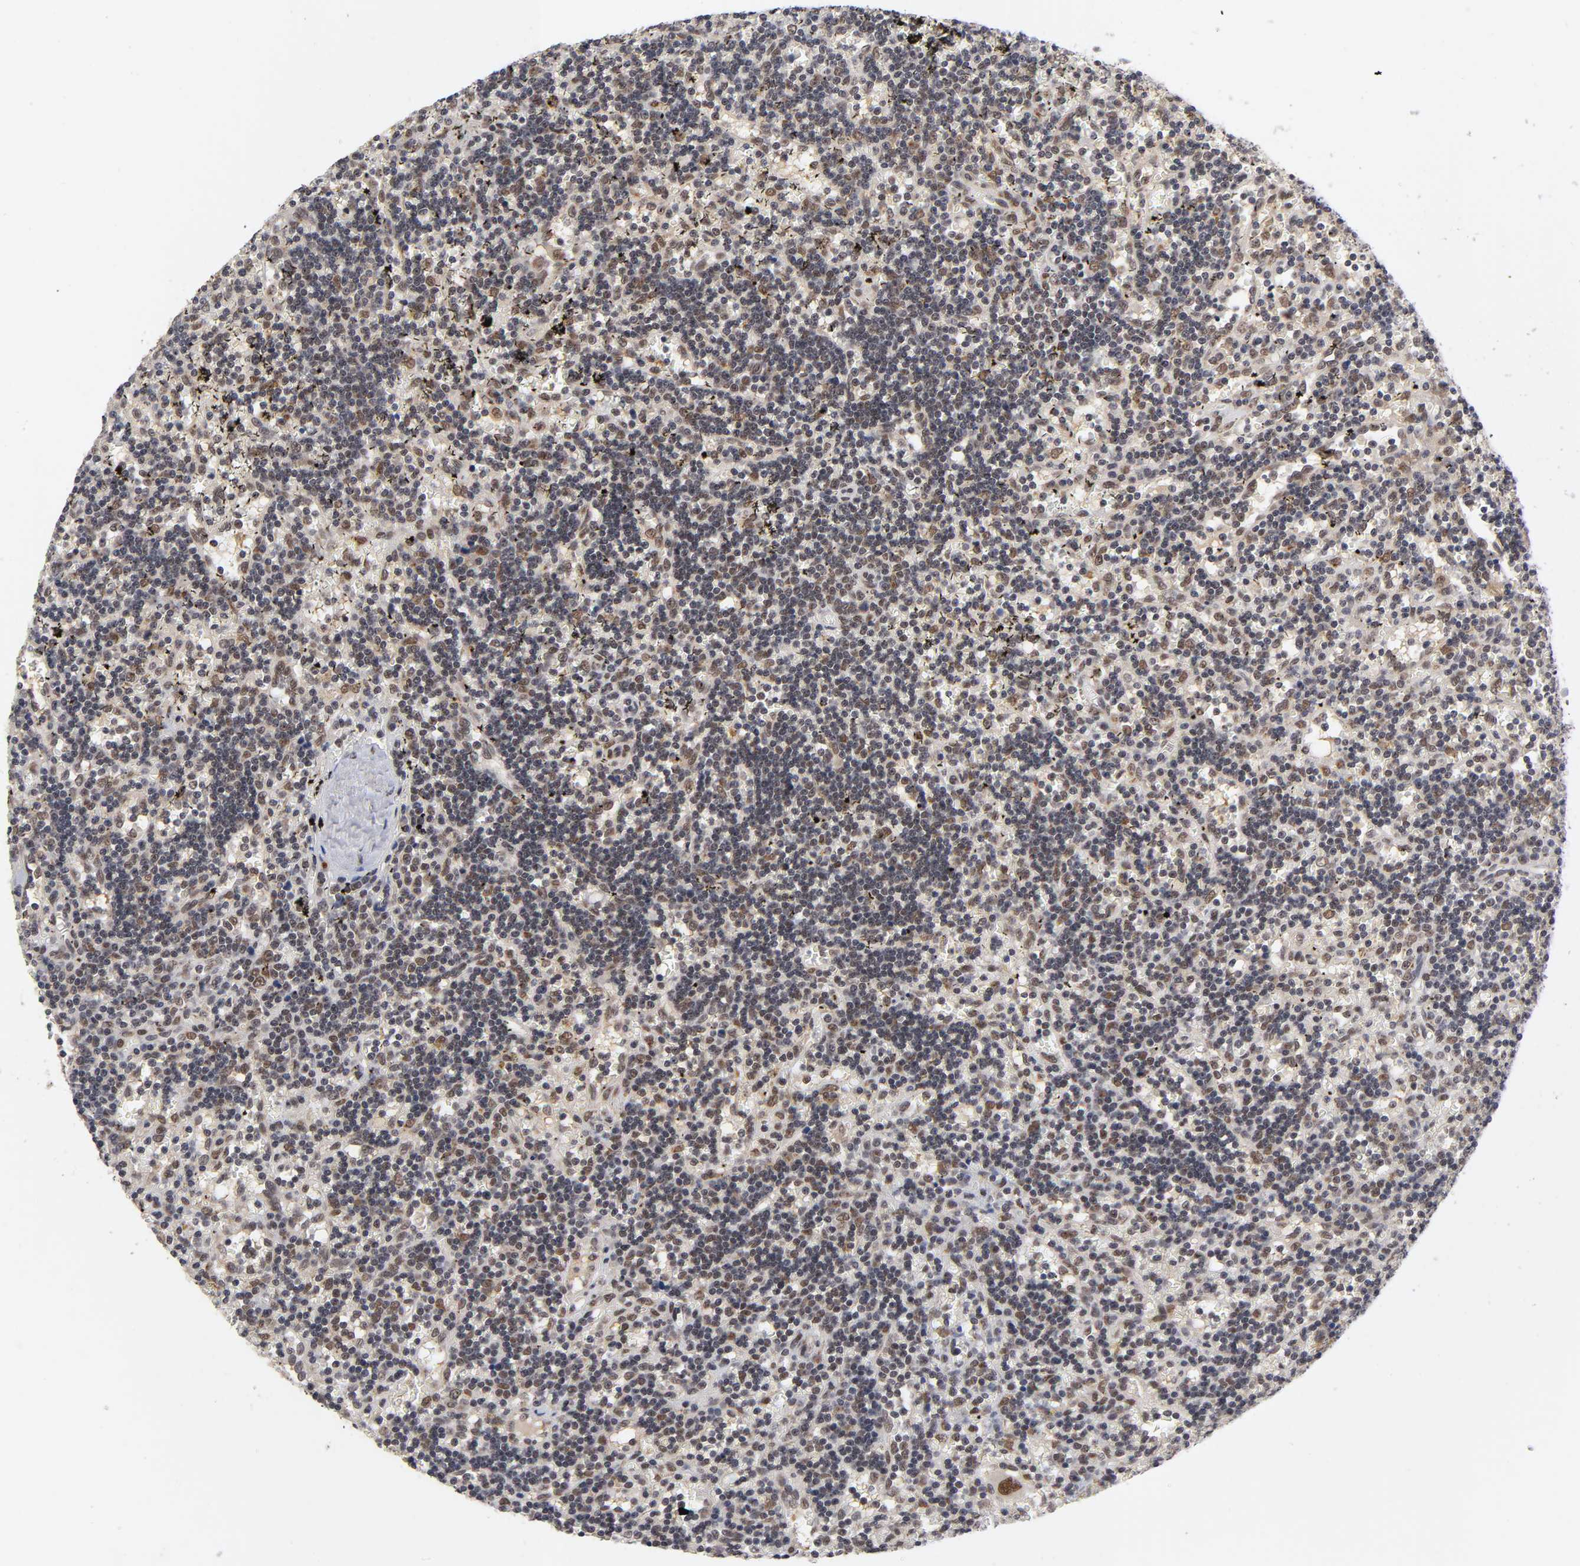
{"staining": {"intensity": "moderate", "quantity": "25%-75%", "location": "nuclear"}, "tissue": "lymphoma", "cell_type": "Tumor cells", "image_type": "cancer", "snomed": [{"axis": "morphology", "description": "Malignant lymphoma, non-Hodgkin's type, Low grade"}, {"axis": "topography", "description": "Spleen"}], "caption": "The photomicrograph reveals immunohistochemical staining of malignant lymphoma, non-Hodgkin's type (low-grade). There is moderate nuclear expression is appreciated in approximately 25%-75% of tumor cells.", "gene": "EP300", "patient": {"sex": "male", "age": 60}}